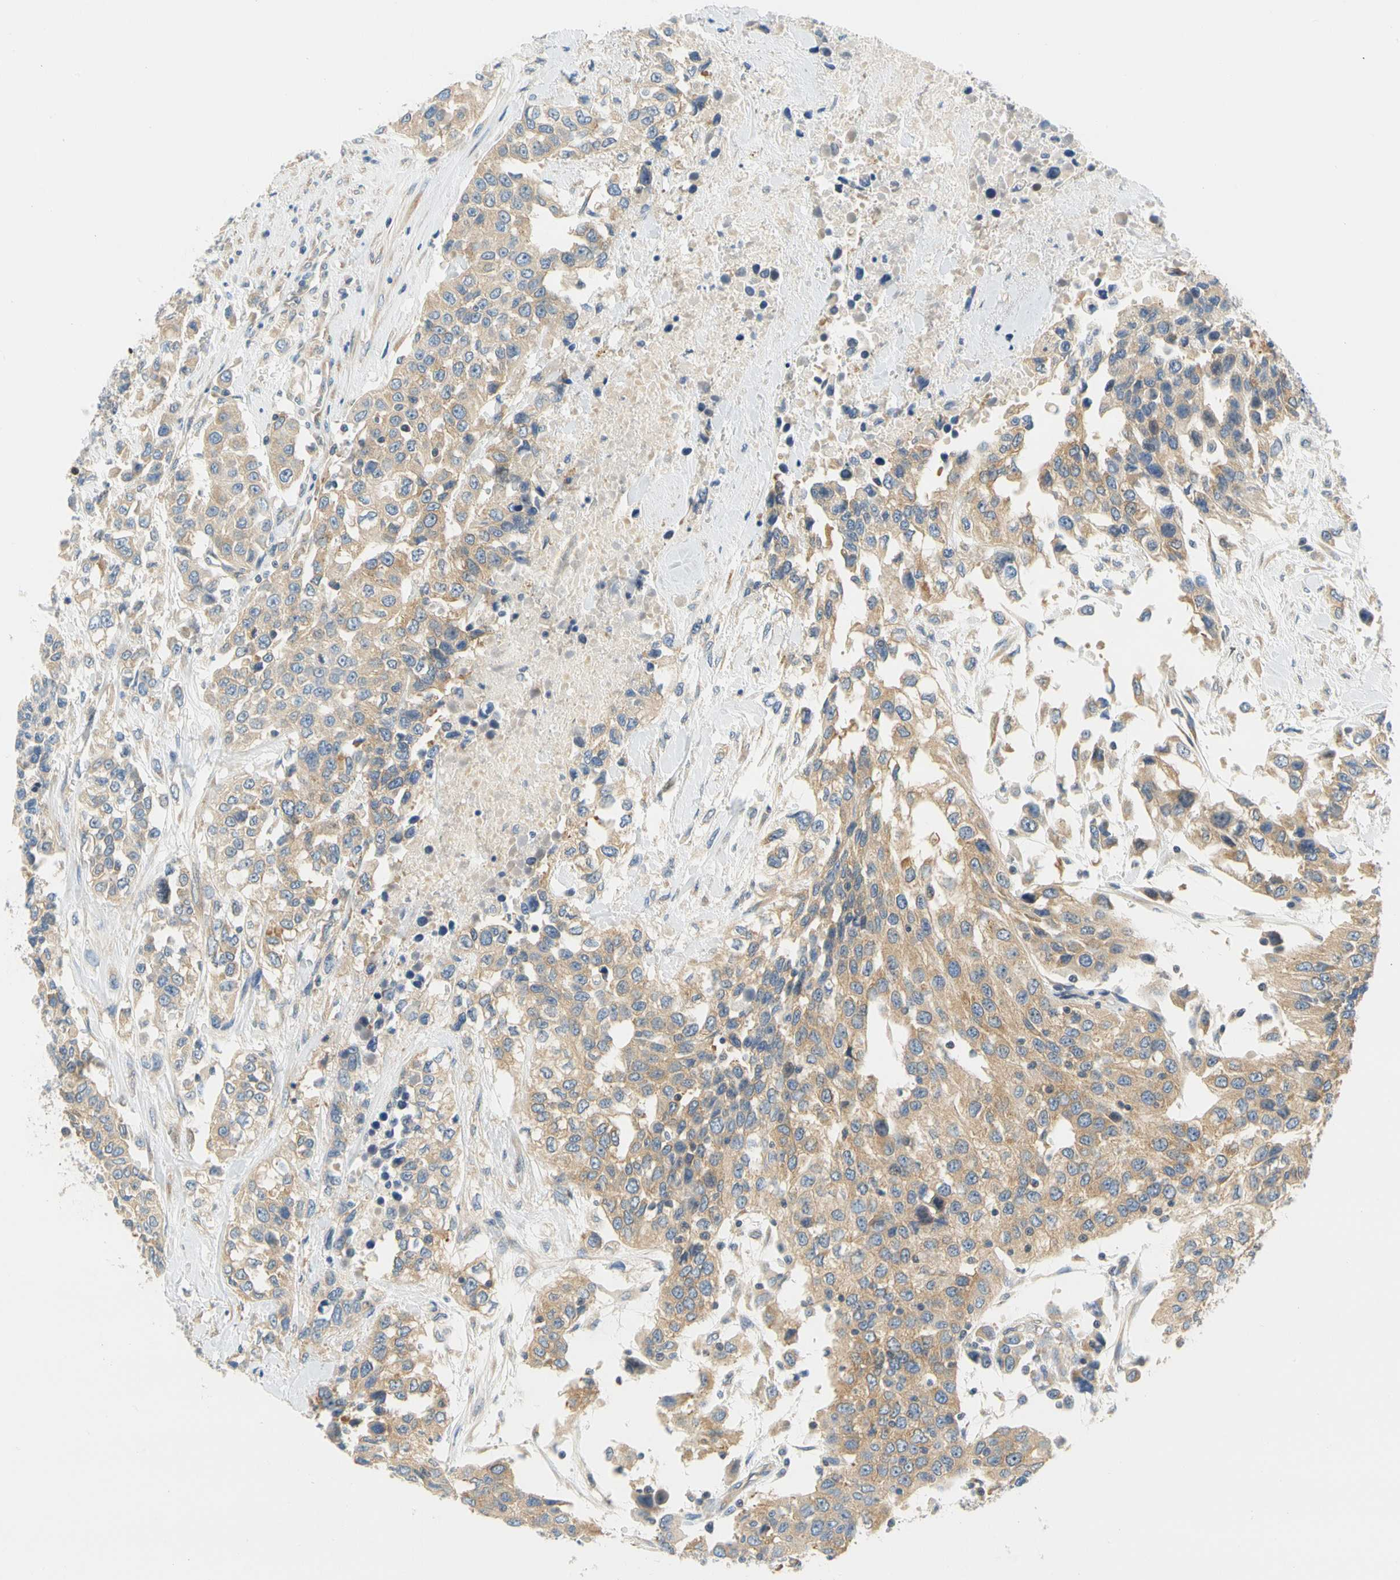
{"staining": {"intensity": "weak", "quantity": ">75%", "location": "cytoplasmic/membranous"}, "tissue": "urothelial cancer", "cell_type": "Tumor cells", "image_type": "cancer", "snomed": [{"axis": "morphology", "description": "Urothelial carcinoma, High grade"}, {"axis": "topography", "description": "Urinary bladder"}], "caption": "Protein staining of urothelial carcinoma (high-grade) tissue exhibits weak cytoplasmic/membranous expression in approximately >75% of tumor cells. The protein of interest is stained brown, and the nuclei are stained in blue (DAB IHC with brightfield microscopy, high magnification).", "gene": "LRRC47", "patient": {"sex": "female", "age": 80}}